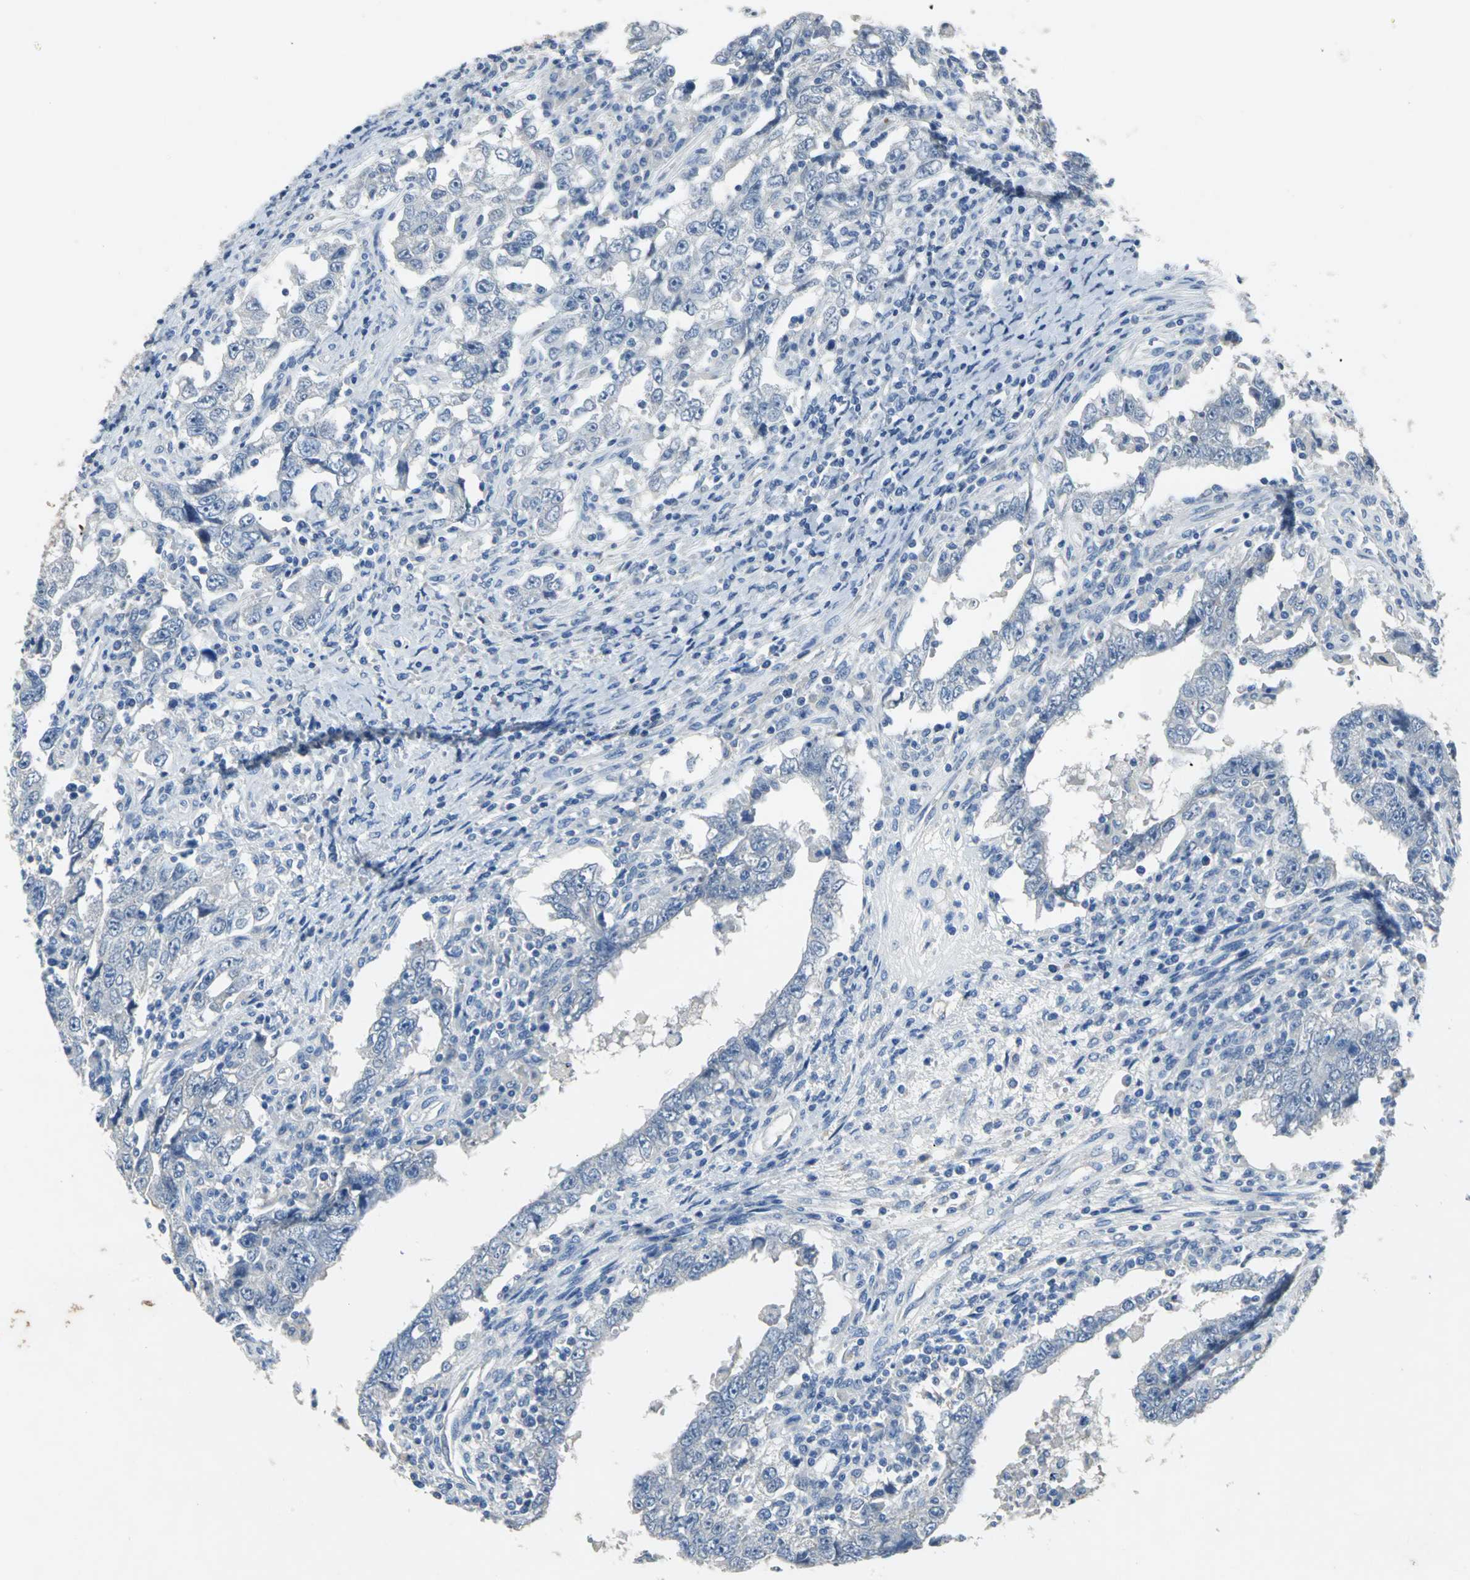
{"staining": {"intensity": "negative", "quantity": "none", "location": "none"}, "tissue": "testis cancer", "cell_type": "Tumor cells", "image_type": "cancer", "snomed": [{"axis": "morphology", "description": "Carcinoma, Embryonal, NOS"}, {"axis": "topography", "description": "Testis"}], "caption": "An immunohistochemistry (IHC) photomicrograph of testis embryonal carcinoma is shown. There is no staining in tumor cells of testis embryonal carcinoma.", "gene": "EFNB3", "patient": {"sex": "male", "age": 26}}